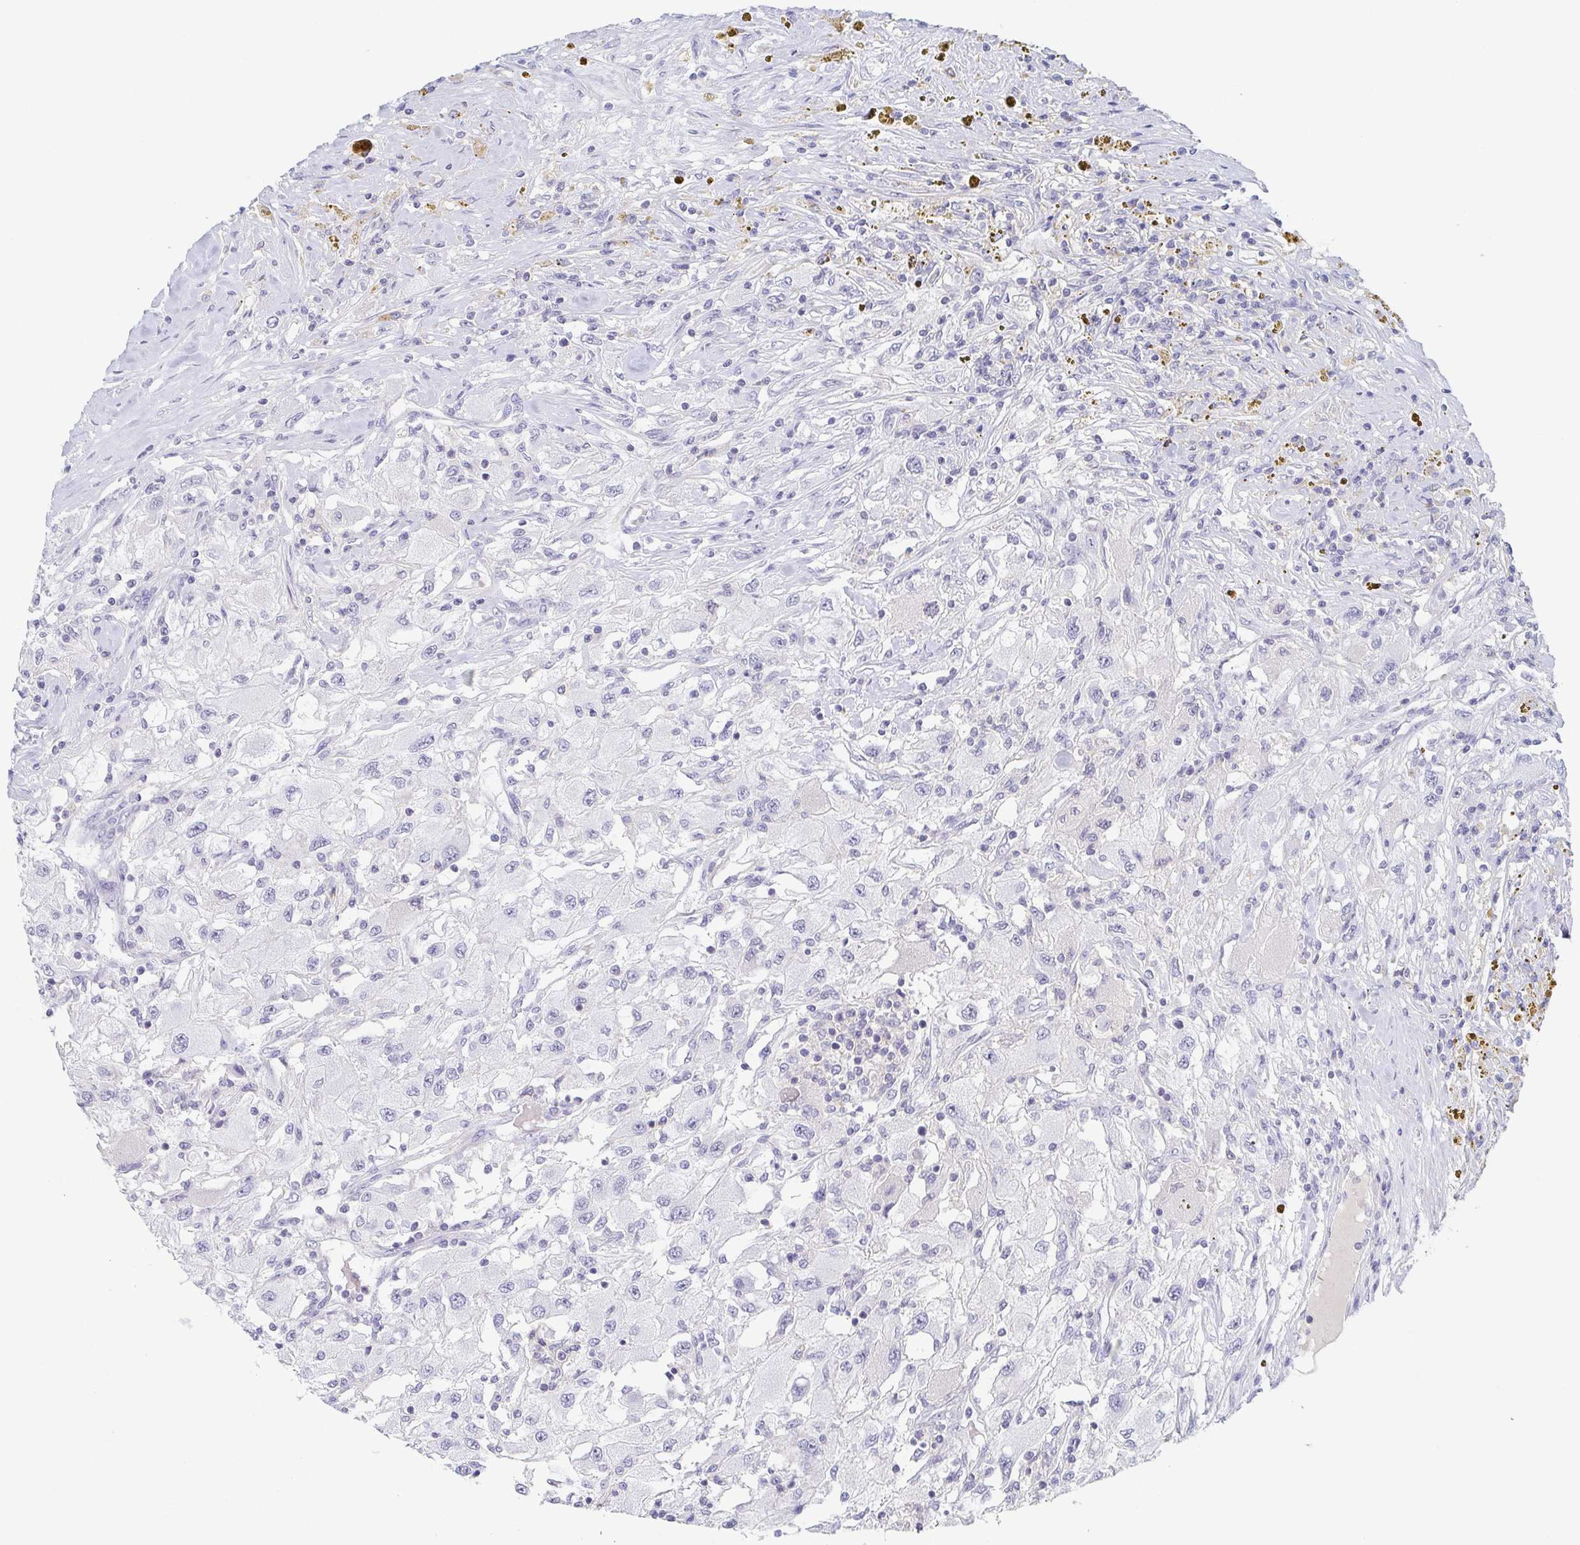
{"staining": {"intensity": "negative", "quantity": "none", "location": "none"}, "tissue": "renal cancer", "cell_type": "Tumor cells", "image_type": "cancer", "snomed": [{"axis": "morphology", "description": "Adenocarcinoma, NOS"}, {"axis": "topography", "description": "Kidney"}], "caption": "Immunohistochemistry (IHC) of renal cancer demonstrates no expression in tumor cells.", "gene": "RHOV", "patient": {"sex": "female", "age": 67}}